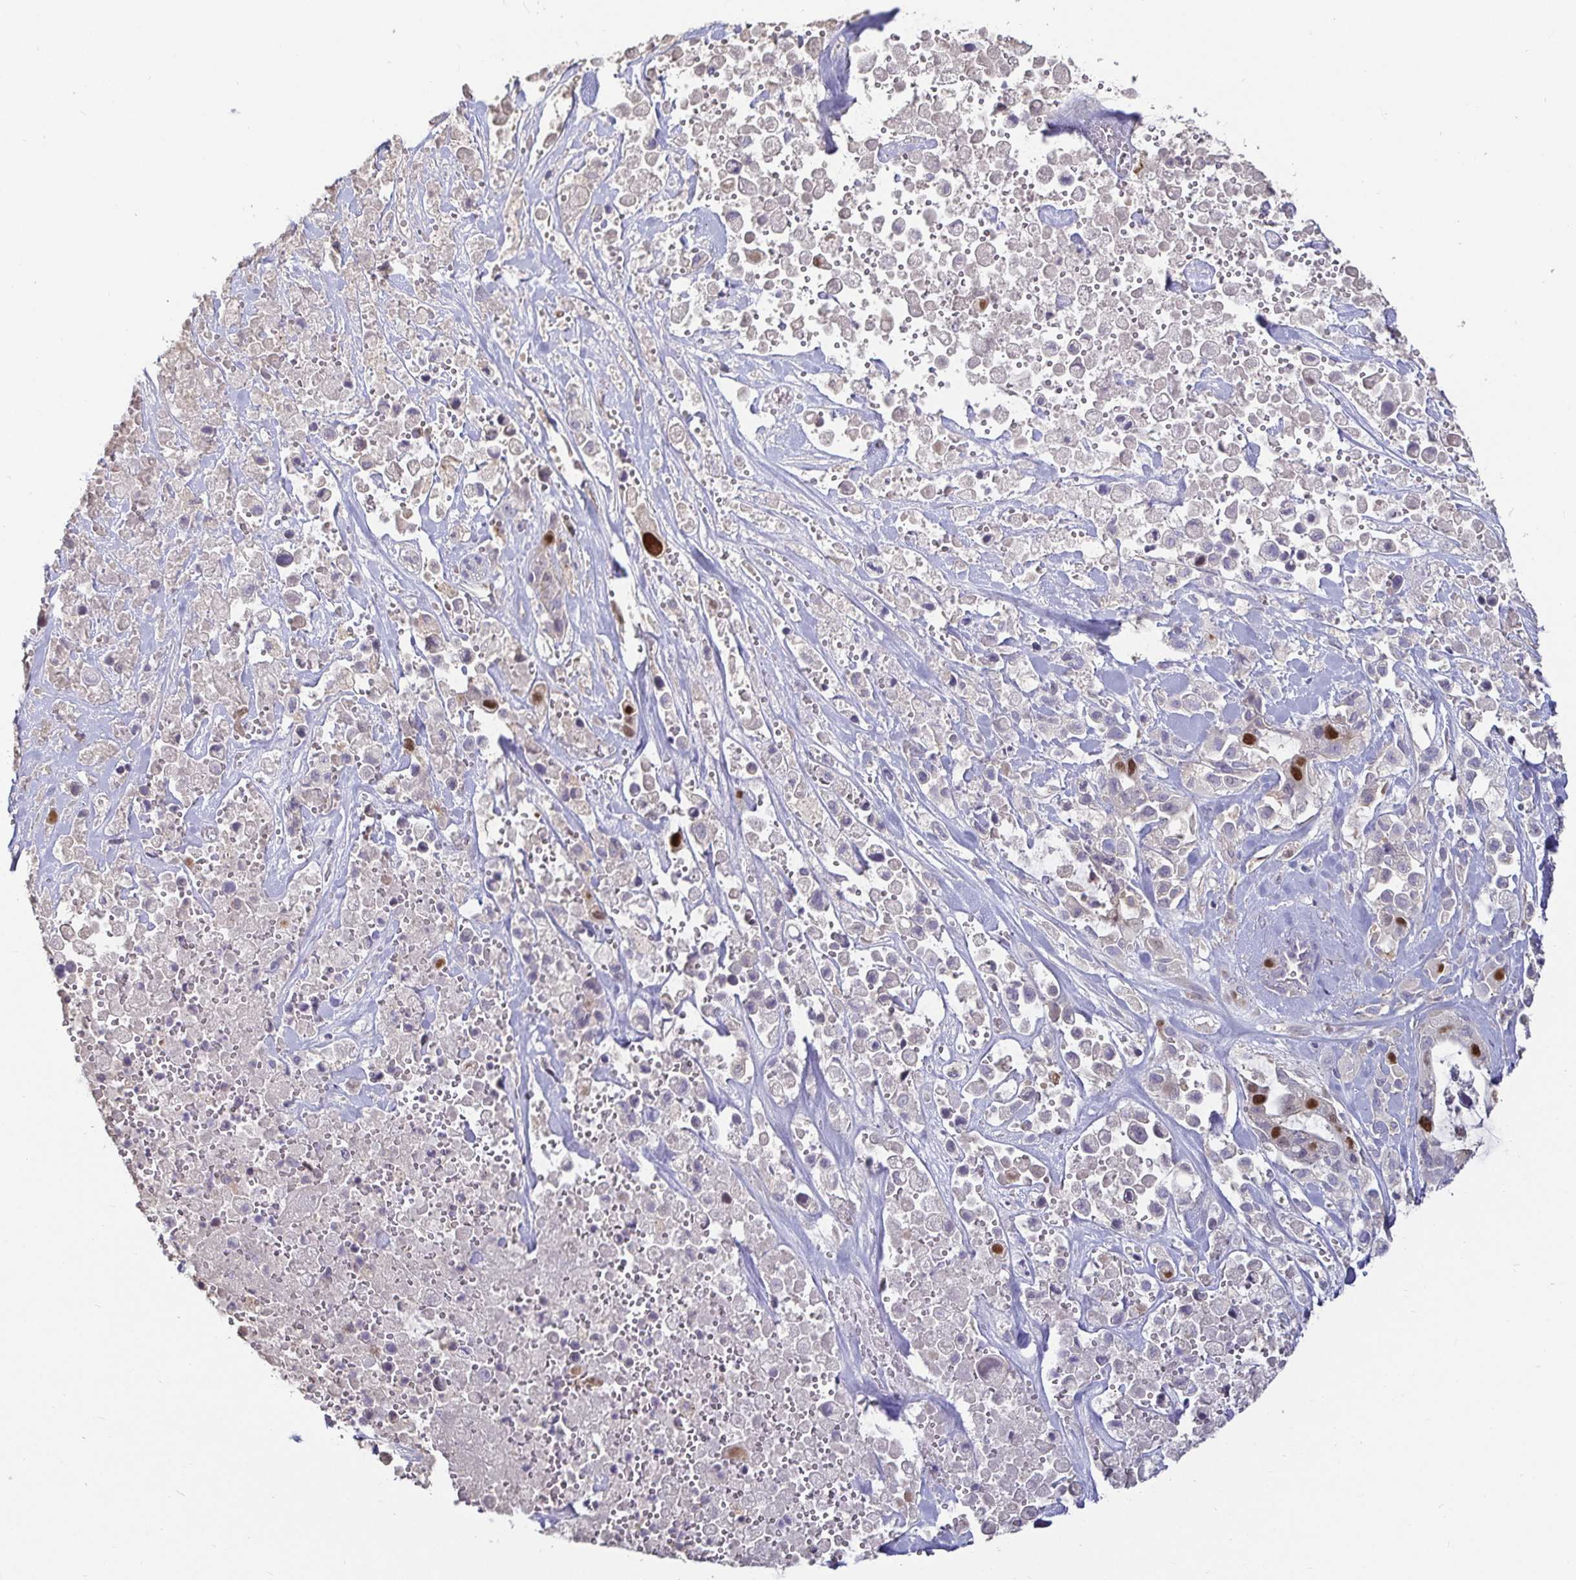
{"staining": {"intensity": "strong", "quantity": "<25%", "location": "nuclear"}, "tissue": "pancreatic cancer", "cell_type": "Tumor cells", "image_type": "cancer", "snomed": [{"axis": "morphology", "description": "Adenocarcinoma, NOS"}, {"axis": "topography", "description": "Pancreas"}], "caption": "This is a histology image of immunohistochemistry staining of pancreatic cancer (adenocarcinoma), which shows strong expression in the nuclear of tumor cells.", "gene": "ANLN", "patient": {"sex": "male", "age": 44}}